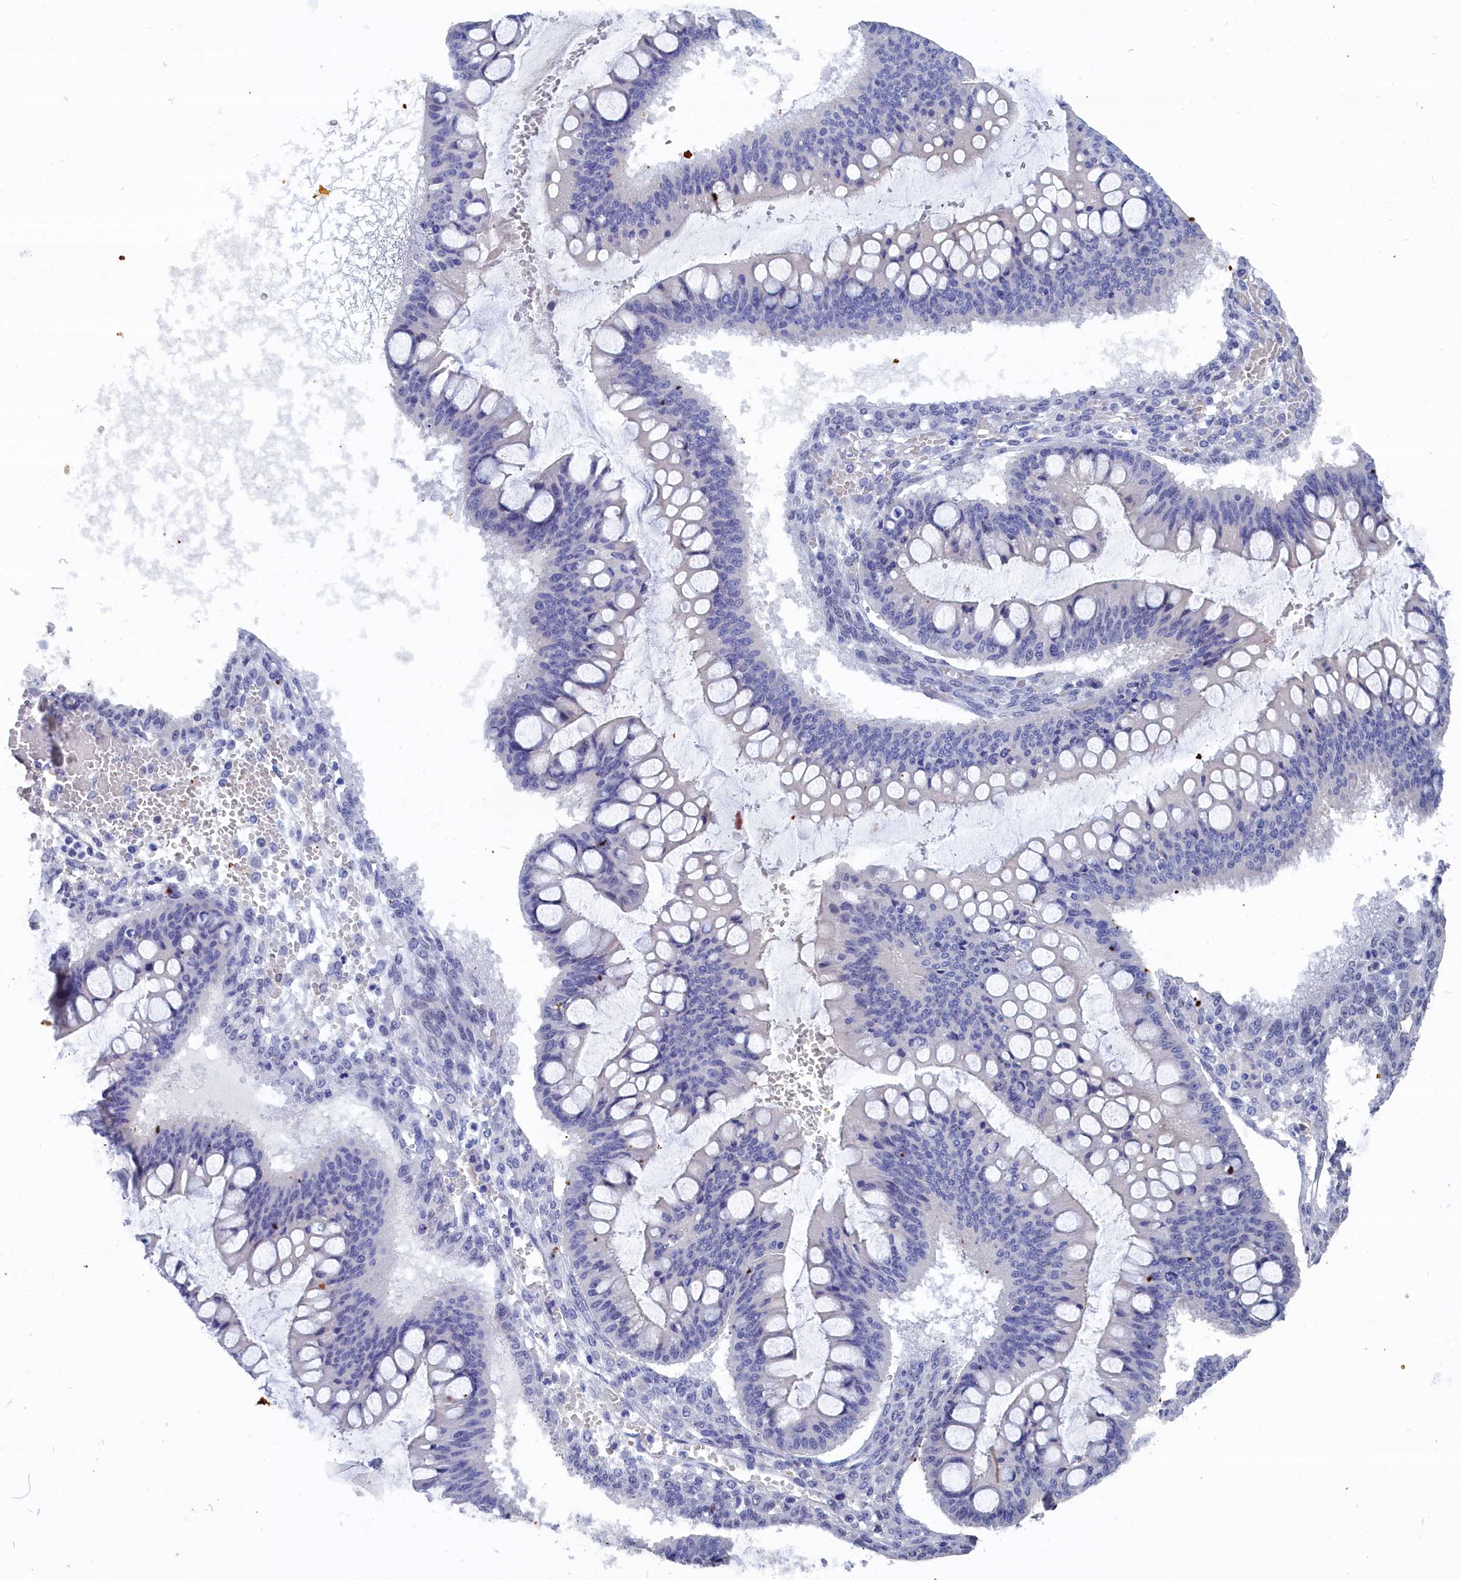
{"staining": {"intensity": "negative", "quantity": "none", "location": "none"}, "tissue": "ovarian cancer", "cell_type": "Tumor cells", "image_type": "cancer", "snomed": [{"axis": "morphology", "description": "Cystadenocarcinoma, mucinous, NOS"}, {"axis": "topography", "description": "Ovary"}], "caption": "An IHC micrograph of ovarian mucinous cystadenocarcinoma is shown. There is no staining in tumor cells of ovarian mucinous cystadenocarcinoma.", "gene": "WDR83", "patient": {"sex": "female", "age": 73}}